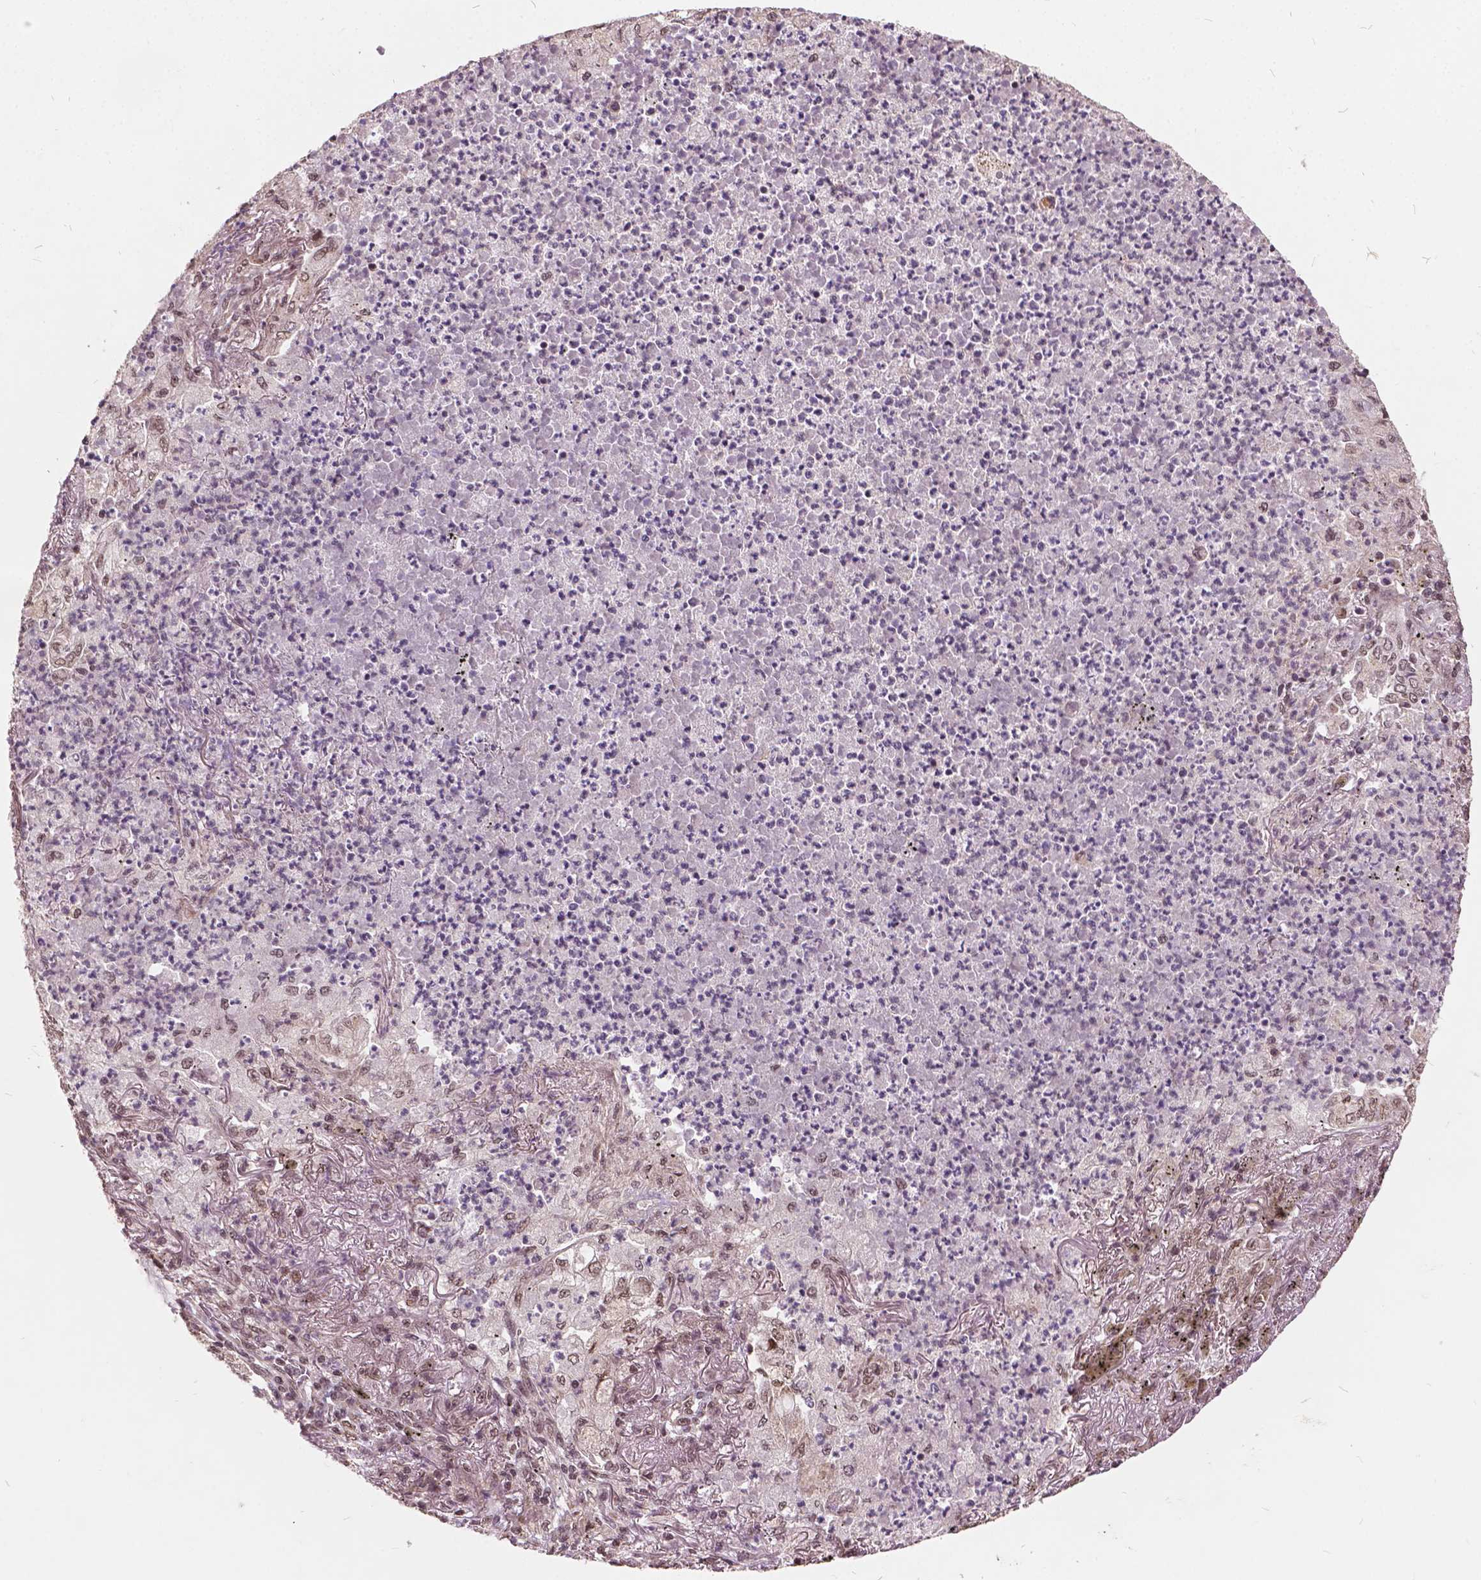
{"staining": {"intensity": "moderate", "quantity": ">75%", "location": "nuclear"}, "tissue": "lung cancer", "cell_type": "Tumor cells", "image_type": "cancer", "snomed": [{"axis": "morphology", "description": "Adenocarcinoma, NOS"}, {"axis": "topography", "description": "Lung"}], "caption": "IHC histopathology image of human lung adenocarcinoma stained for a protein (brown), which shows medium levels of moderate nuclear staining in about >75% of tumor cells.", "gene": "GPS2", "patient": {"sex": "female", "age": 73}}